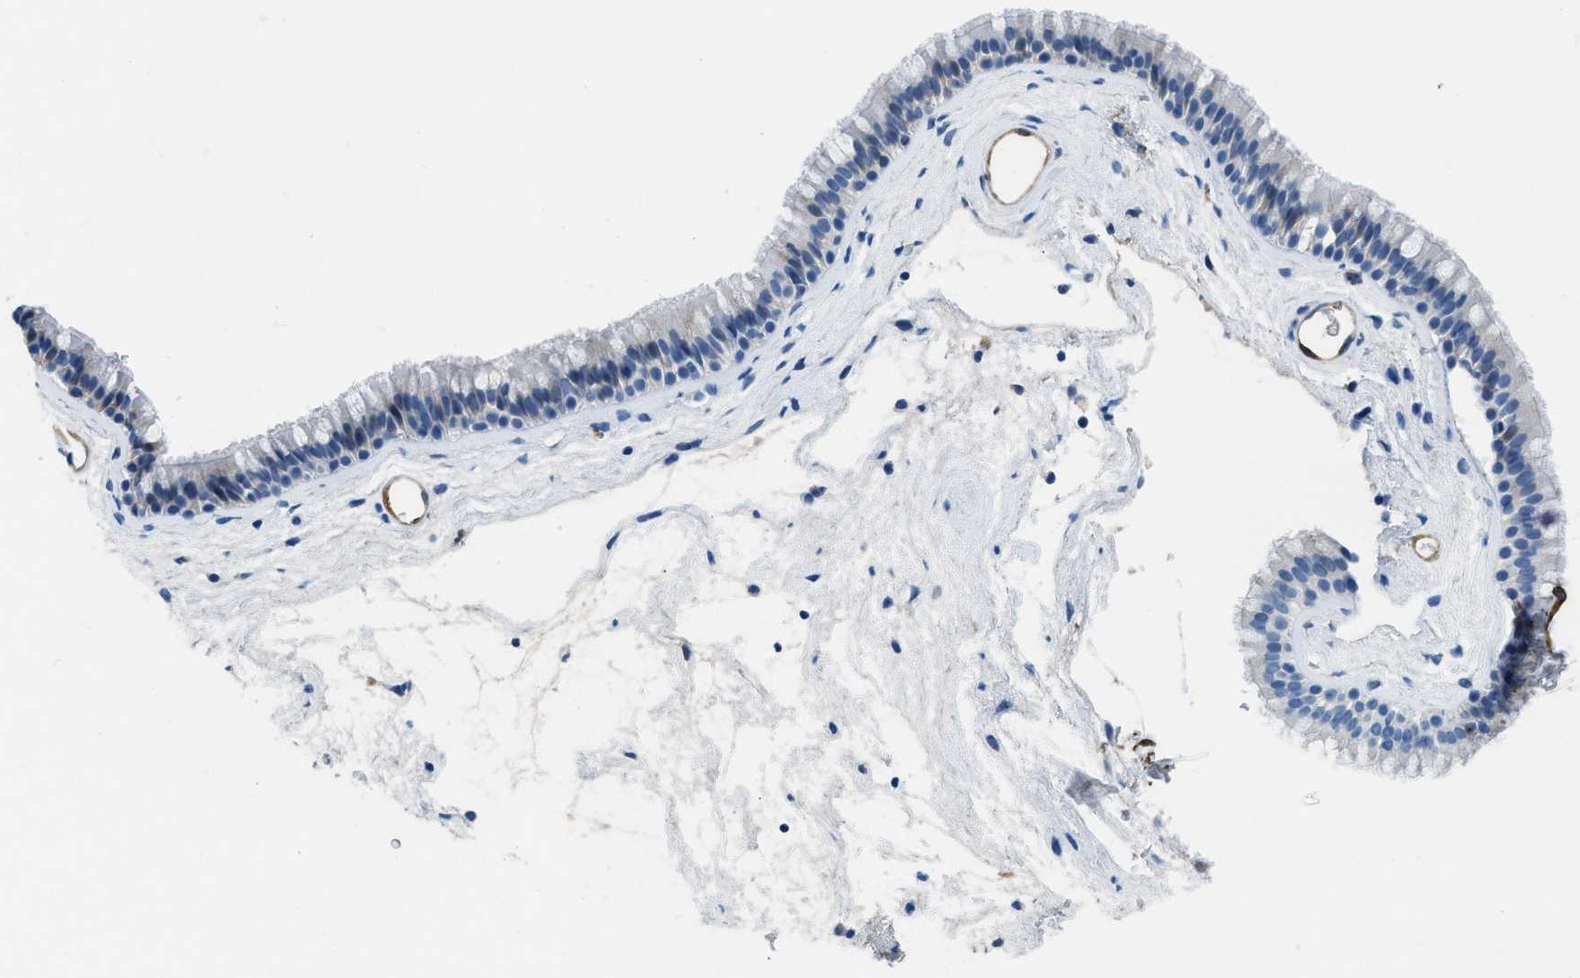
{"staining": {"intensity": "weak", "quantity": "25%-75%", "location": "cytoplasmic/membranous,nuclear"}, "tissue": "nasopharynx", "cell_type": "Respiratory epithelial cells", "image_type": "normal", "snomed": [{"axis": "morphology", "description": "Normal tissue, NOS"}, {"axis": "morphology", "description": "Inflammation, NOS"}, {"axis": "topography", "description": "Nasopharynx"}], "caption": "Immunohistochemical staining of benign nasopharynx exhibits 25%-75% levels of weak cytoplasmic/membranous,nuclear protein expression in about 25%-75% of respiratory epithelial cells.", "gene": "SPEG", "patient": {"sex": "male", "age": 48}}